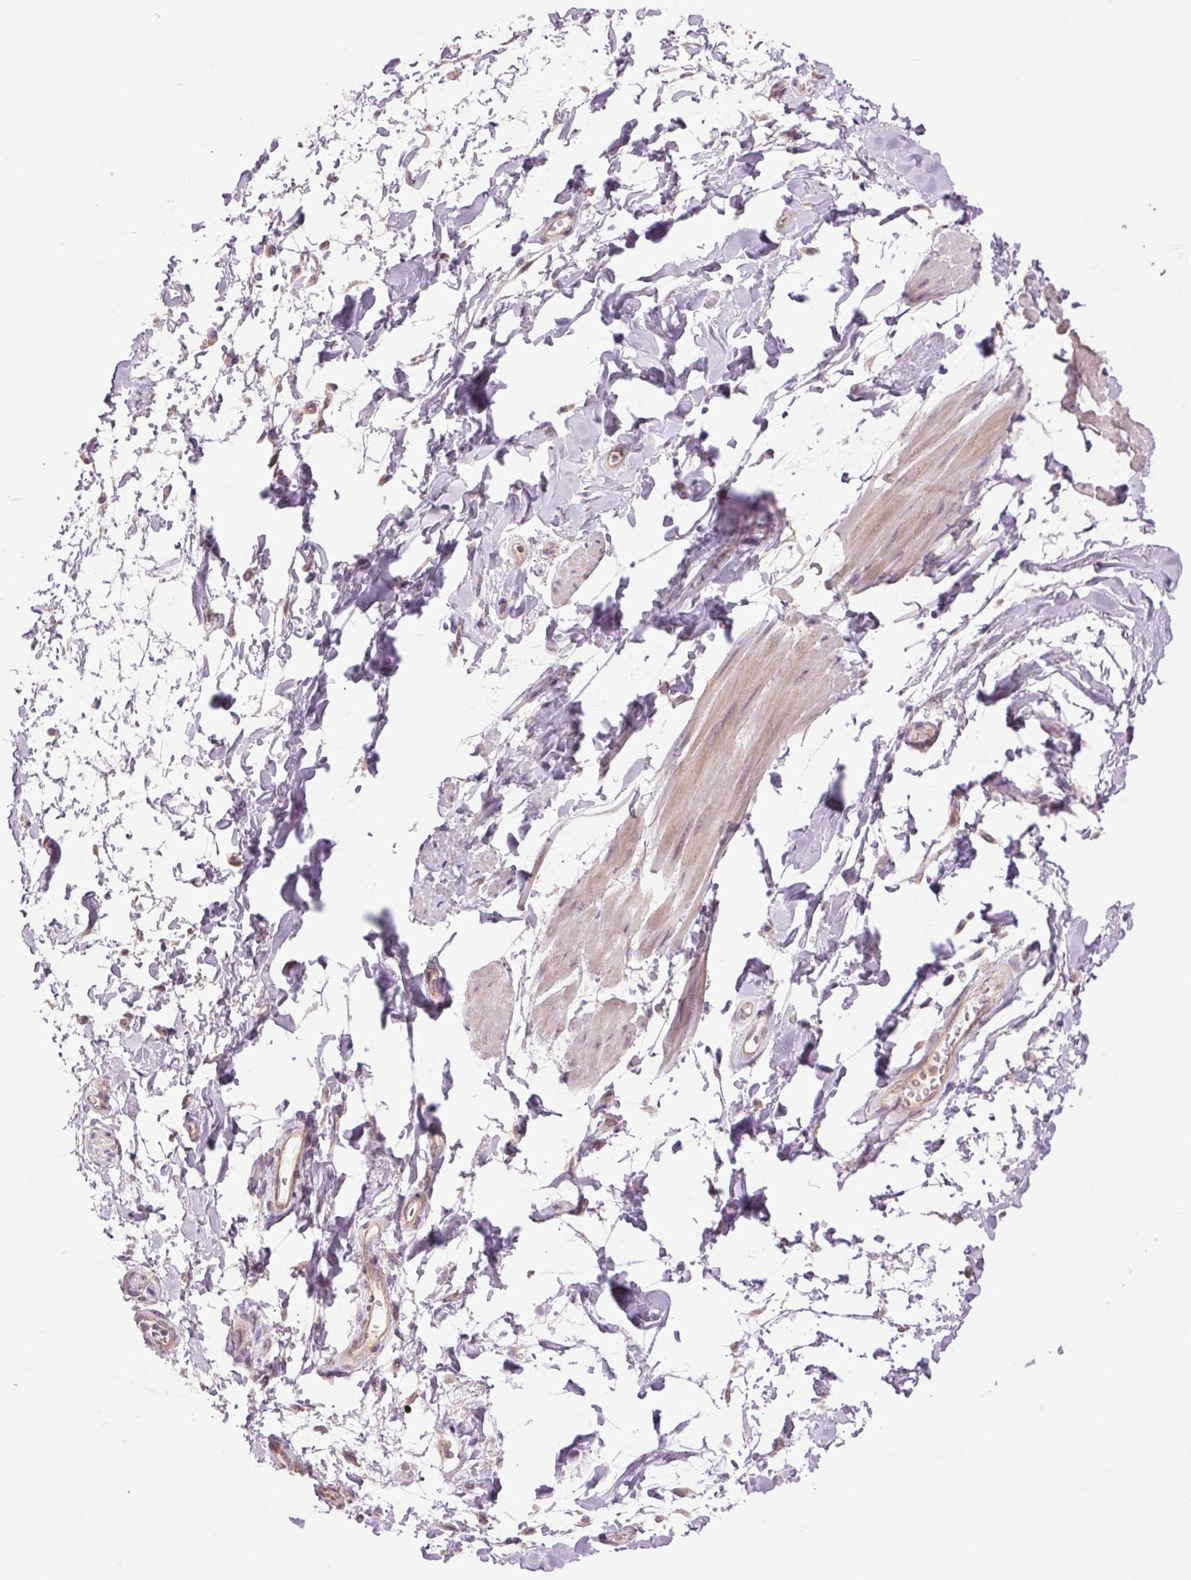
{"staining": {"intensity": "negative", "quantity": "none", "location": "none"}, "tissue": "adipose tissue", "cell_type": "Adipocytes", "image_type": "normal", "snomed": [{"axis": "morphology", "description": "Normal tissue, NOS"}, {"axis": "topography", "description": "Urinary bladder"}, {"axis": "topography", "description": "Peripheral nerve tissue"}], "caption": "Immunohistochemistry (IHC) of benign human adipose tissue demonstrates no positivity in adipocytes.", "gene": "CTNNA3", "patient": {"sex": "female", "age": 60}}